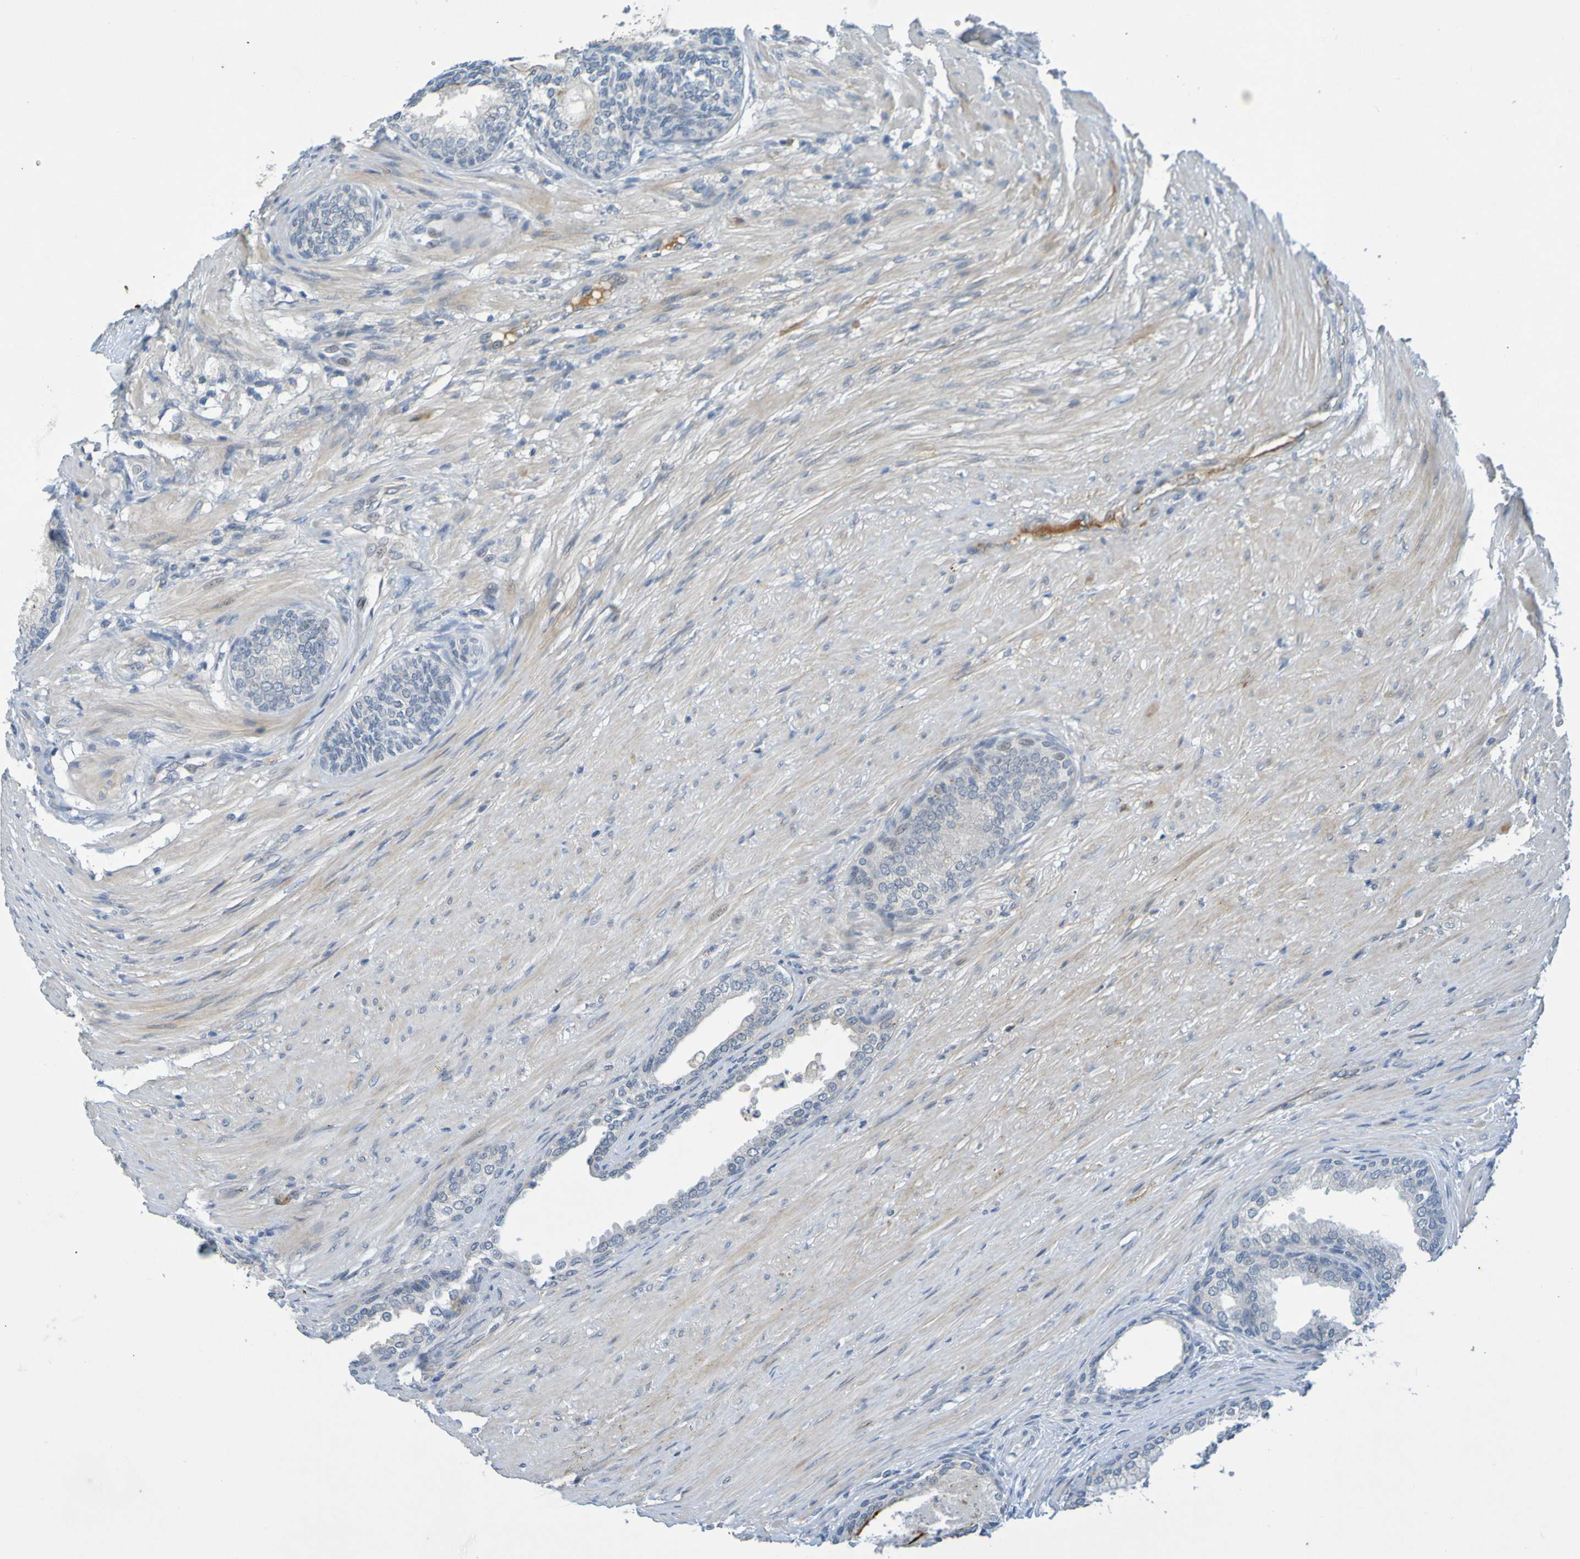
{"staining": {"intensity": "negative", "quantity": "none", "location": "none"}, "tissue": "prostate", "cell_type": "Glandular cells", "image_type": "normal", "snomed": [{"axis": "morphology", "description": "Normal tissue, NOS"}, {"axis": "topography", "description": "Prostate"}], "caption": "Immunohistochemistry (IHC) of benign prostate demonstrates no positivity in glandular cells. (DAB IHC with hematoxylin counter stain).", "gene": "IL10", "patient": {"sex": "male", "age": 76}}